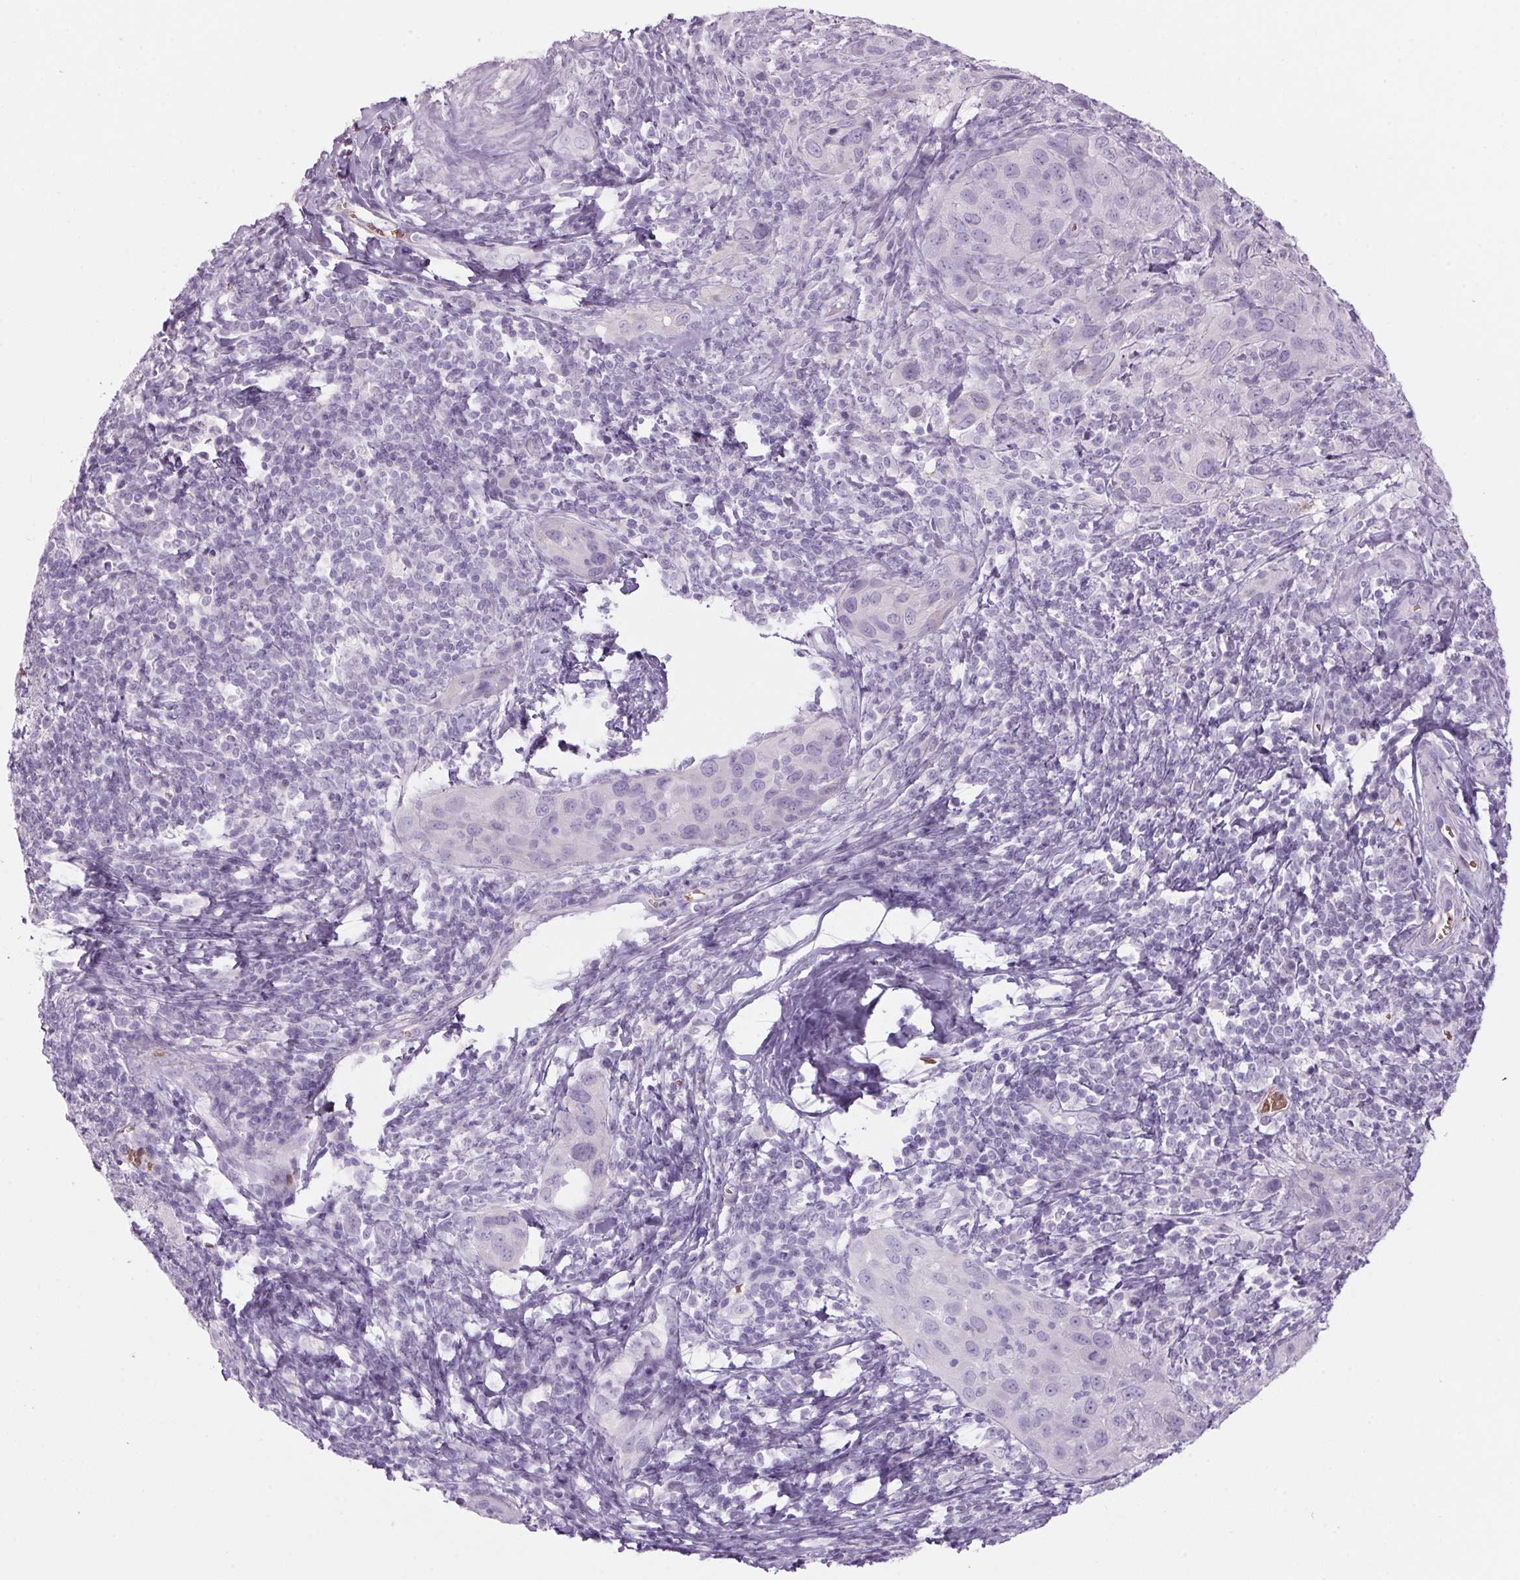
{"staining": {"intensity": "negative", "quantity": "none", "location": "none"}, "tissue": "cervical cancer", "cell_type": "Tumor cells", "image_type": "cancer", "snomed": [{"axis": "morphology", "description": "Normal tissue, NOS"}, {"axis": "morphology", "description": "Squamous cell carcinoma, NOS"}, {"axis": "topography", "description": "Cervix"}], "caption": "IHC of human cervical squamous cell carcinoma exhibits no positivity in tumor cells.", "gene": "HBQ1", "patient": {"sex": "female", "age": 51}}